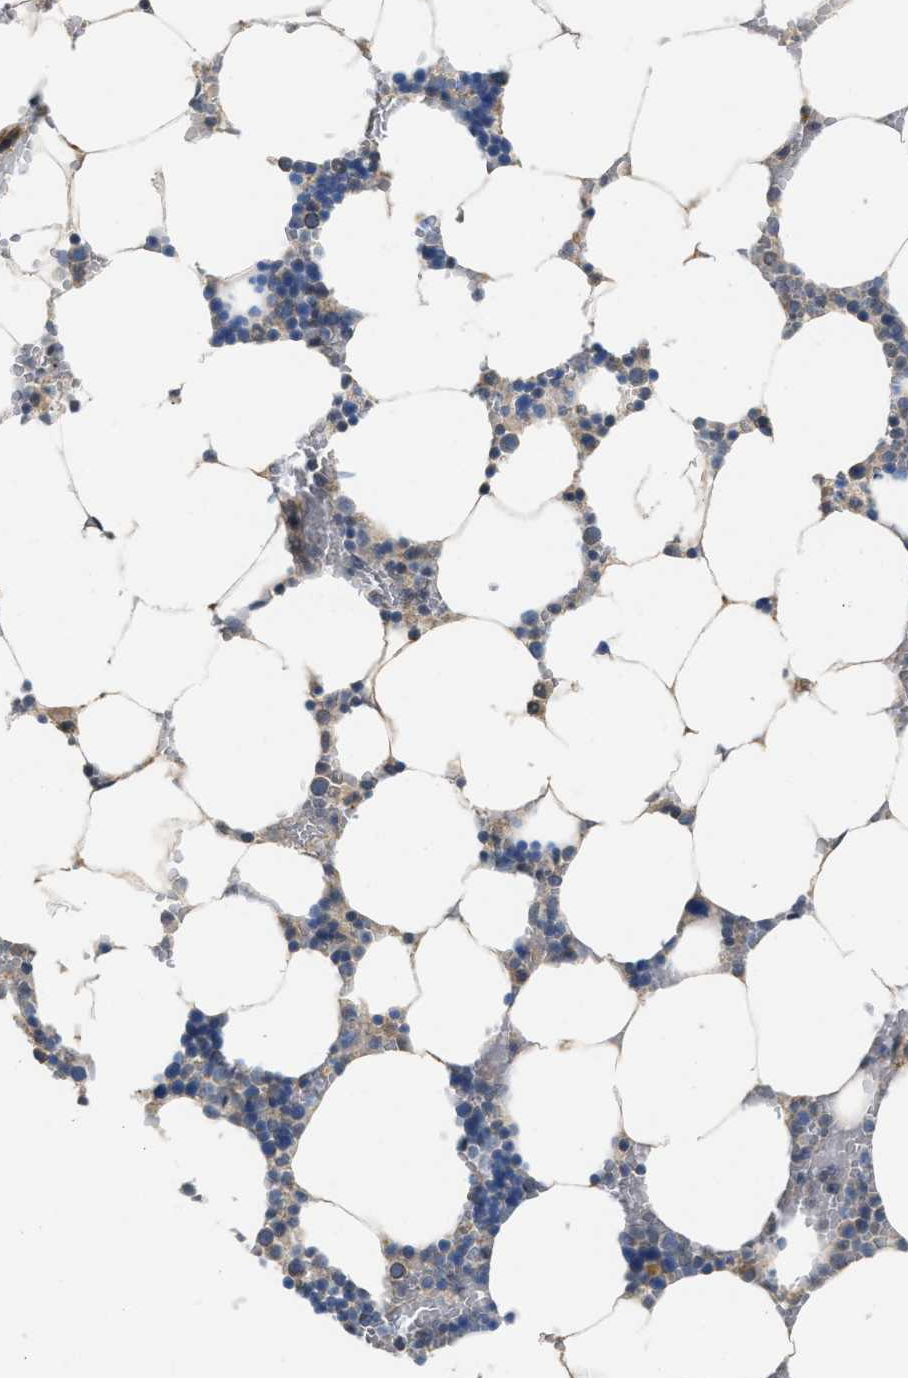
{"staining": {"intensity": "weak", "quantity": "<25%", "location": "cytoplasmic/membranous"}, "tissue": "bone marrow", "cell_type": "Hematopoietic cells", "image_type": "normal", "snomed": [{"axis": "morphology", "description": "Normal tissue, NOS"}, {"axis": "topography", "description": "Bone marrow"}], "caption": "This is an immunohistochemistry (IHC) image of unremarkable human bone marrow. There is no expression in hematopoietic cells.", "gene": "DHX58", "patient": {"sex": "male", "age": 70}}